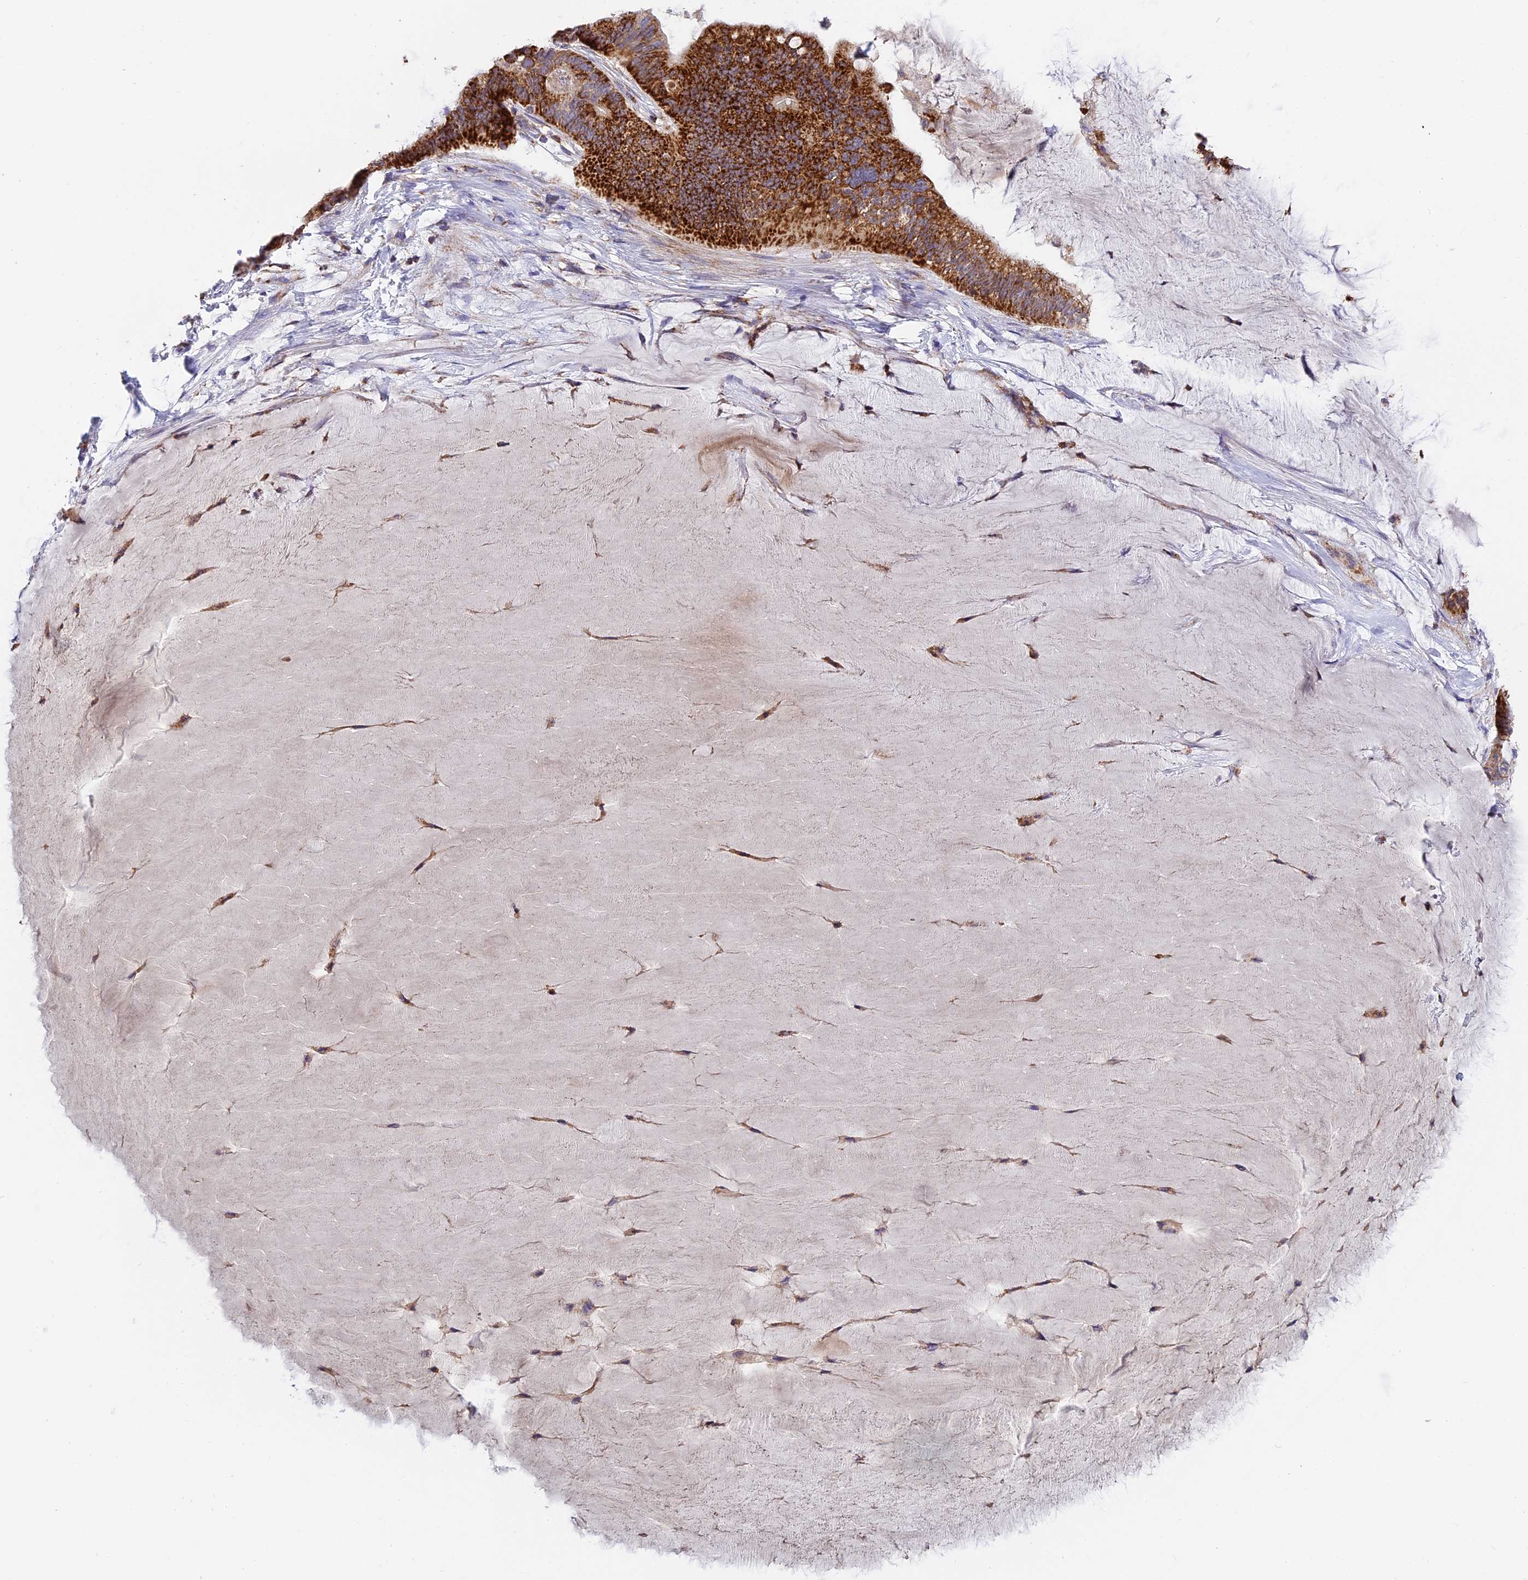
{"staining": {"intensity": "strong", "quantity": ">75%", "location": "cytoplasmic/membranous"}, "tissue": "ovarian cancer", "cell_type": "Tumor cells", "image_type": "cancer", "snomed": [{"axis": "morphology", "description": "Cystadenocarcinoma, mucinous, NOS"}, {"axis": "topography", "description": "Ovary"}], "caption": "Approximately >75% of tumor cells in human mucinous cystadenocarcinoma (ovarian) exhibit strong cytoplasmic/membranous protein staining as visualized by brown immunohistochemical staining.", "gene": "MRPS34", "patient": {"sex": "female", "age": 61}}